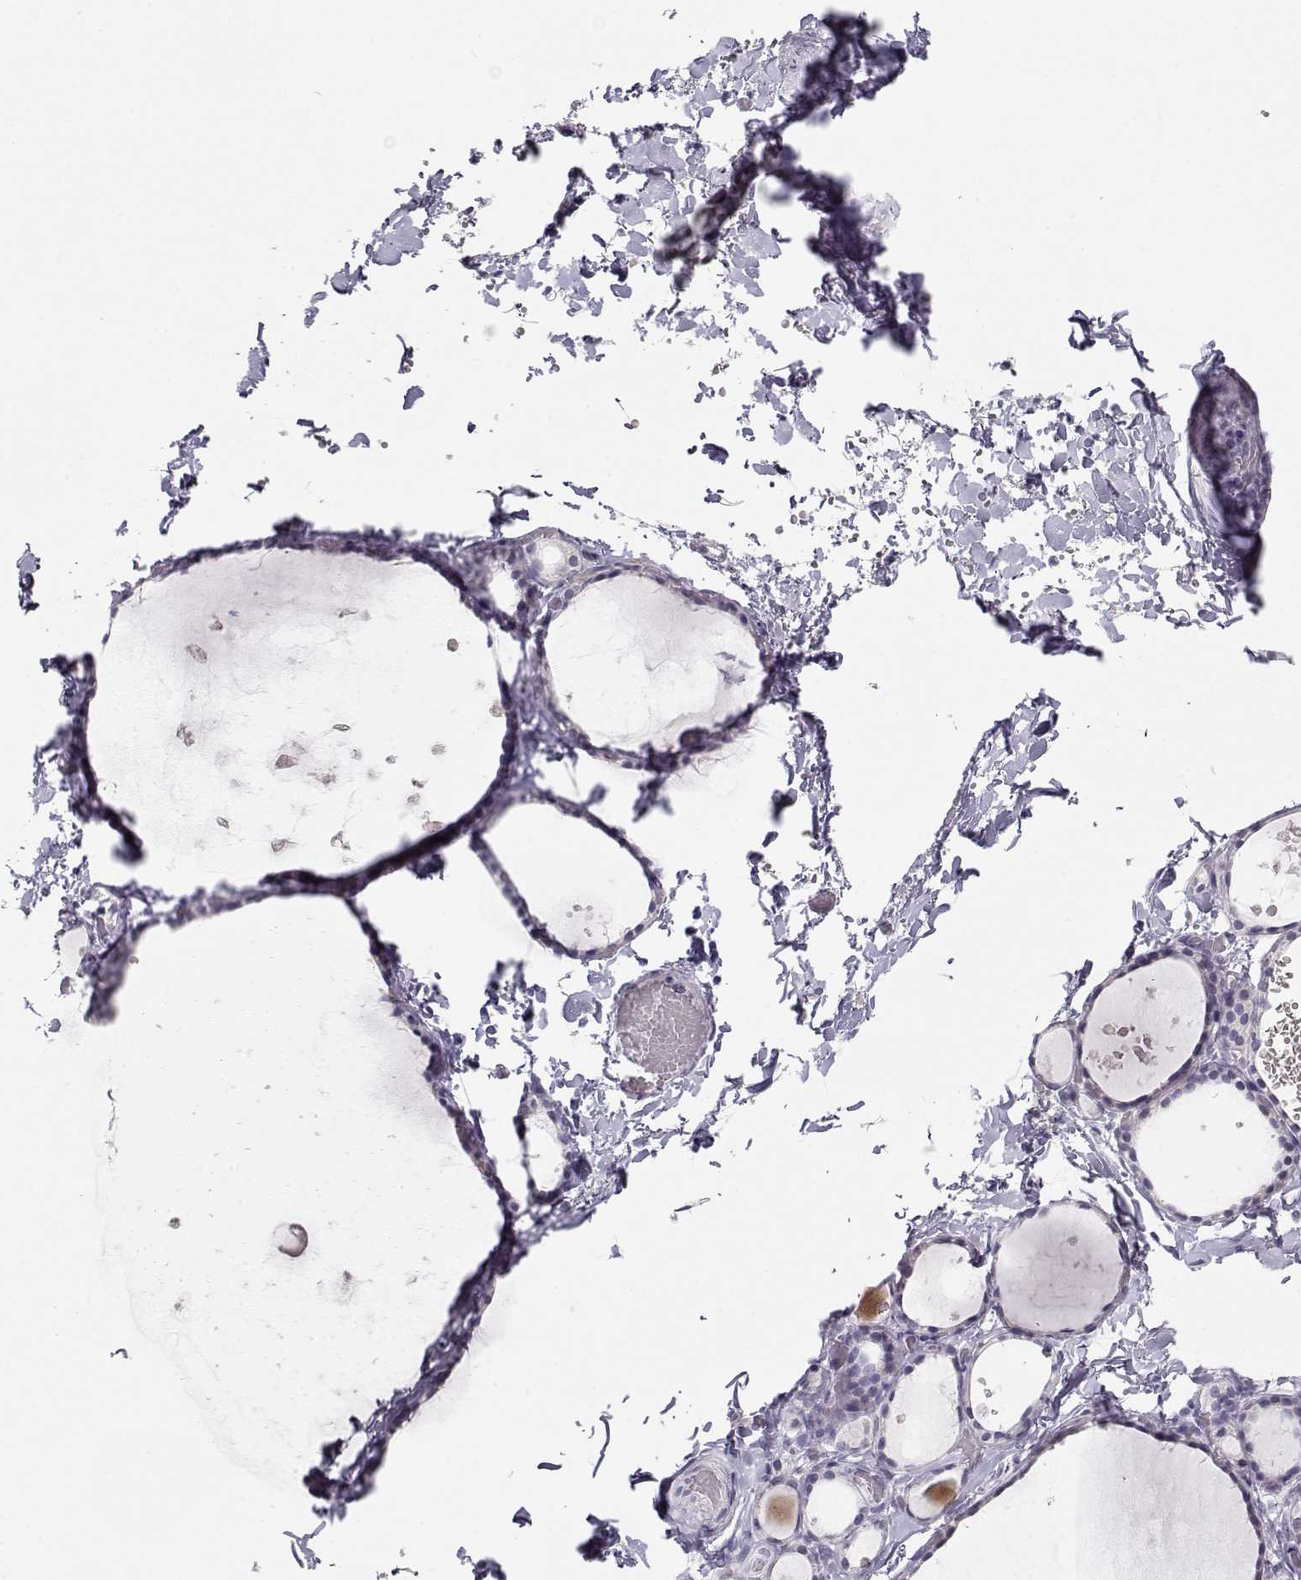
{"staining": {"intensity": "negative", "quantity": "none", "location": "none"}, "tissue": "thyroid gland", "cell_type": "Glandular cells", "image_type": "normal", "snomed": [{"axis": "morphology", "description": "Normal tissue, NOS"}, {"axis": "topography", "description": "Thyroid gland"}], "caption": "This image is of benign thyroid gland stained with immunohistochemistry to label a protein in brown with the nuclei are counter-stained blue. There is no staining in glandular cells.", "gene": "IMPG1", "patient": {"sex": "female", "age": 56}}